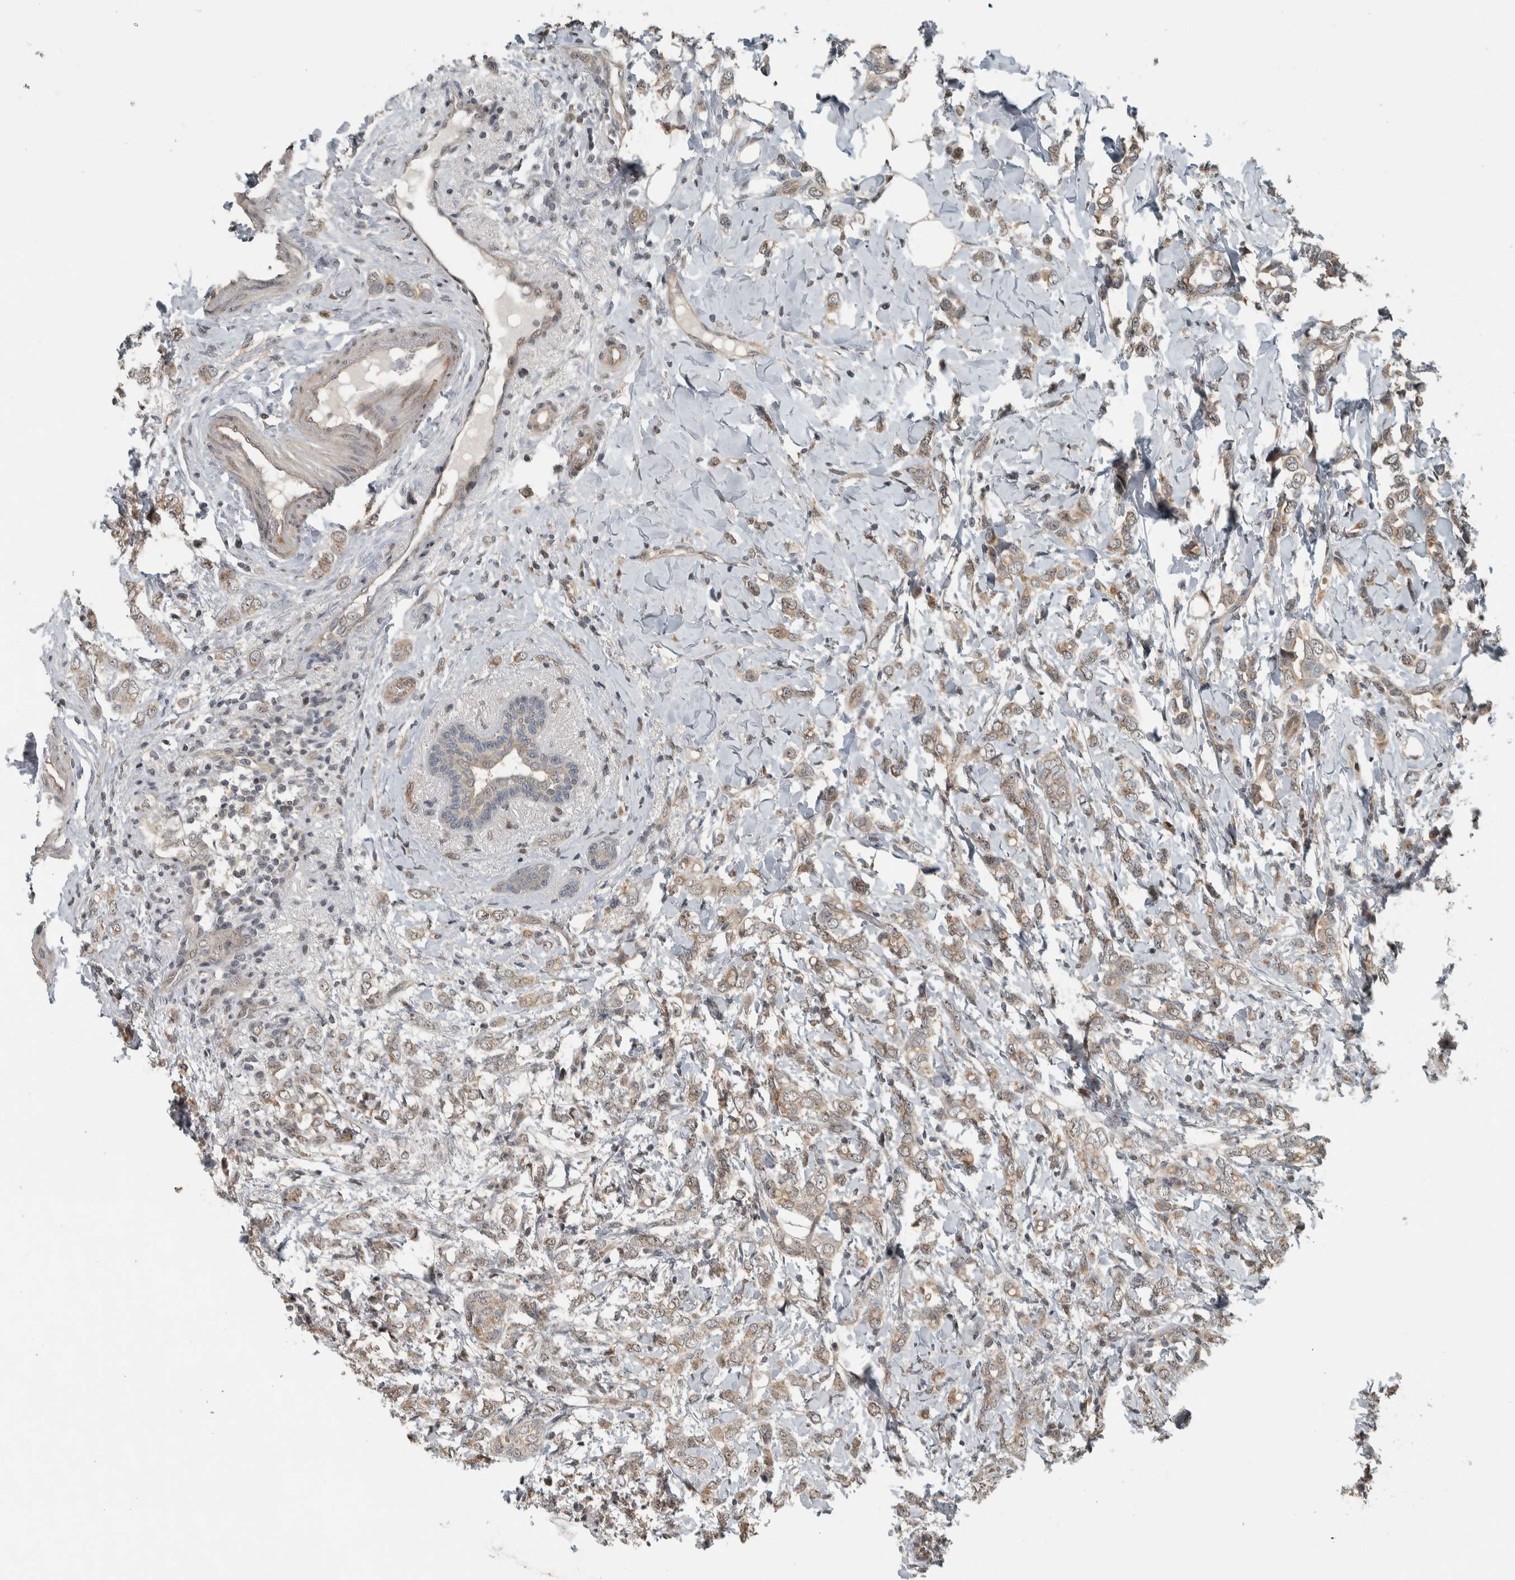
{"staining": {"intensity": "weak", "quantity": ">75%", "location": "cytoplasmic/membranous"}, "tissue": "breast cancer", "cell_type": "Tumor cells", "image_type": "cancer", "snomed": [{"axis": "morphology", "description": "Normal tissue, NOS"}, {"axis": "morphology", "description": "Lobular carcinoma"}, {"axis": "topography", "description": "Breast"}], "caption": "Brown immunohistochemical staining in human breast cancer exhibits weak cytoplasmic/membranous staining in about >75% of tumor cells. (IHC, brightfield microscopy, high magnification).", "gene": "NAPG", "patient": {"sex": "female", "age": 47}}